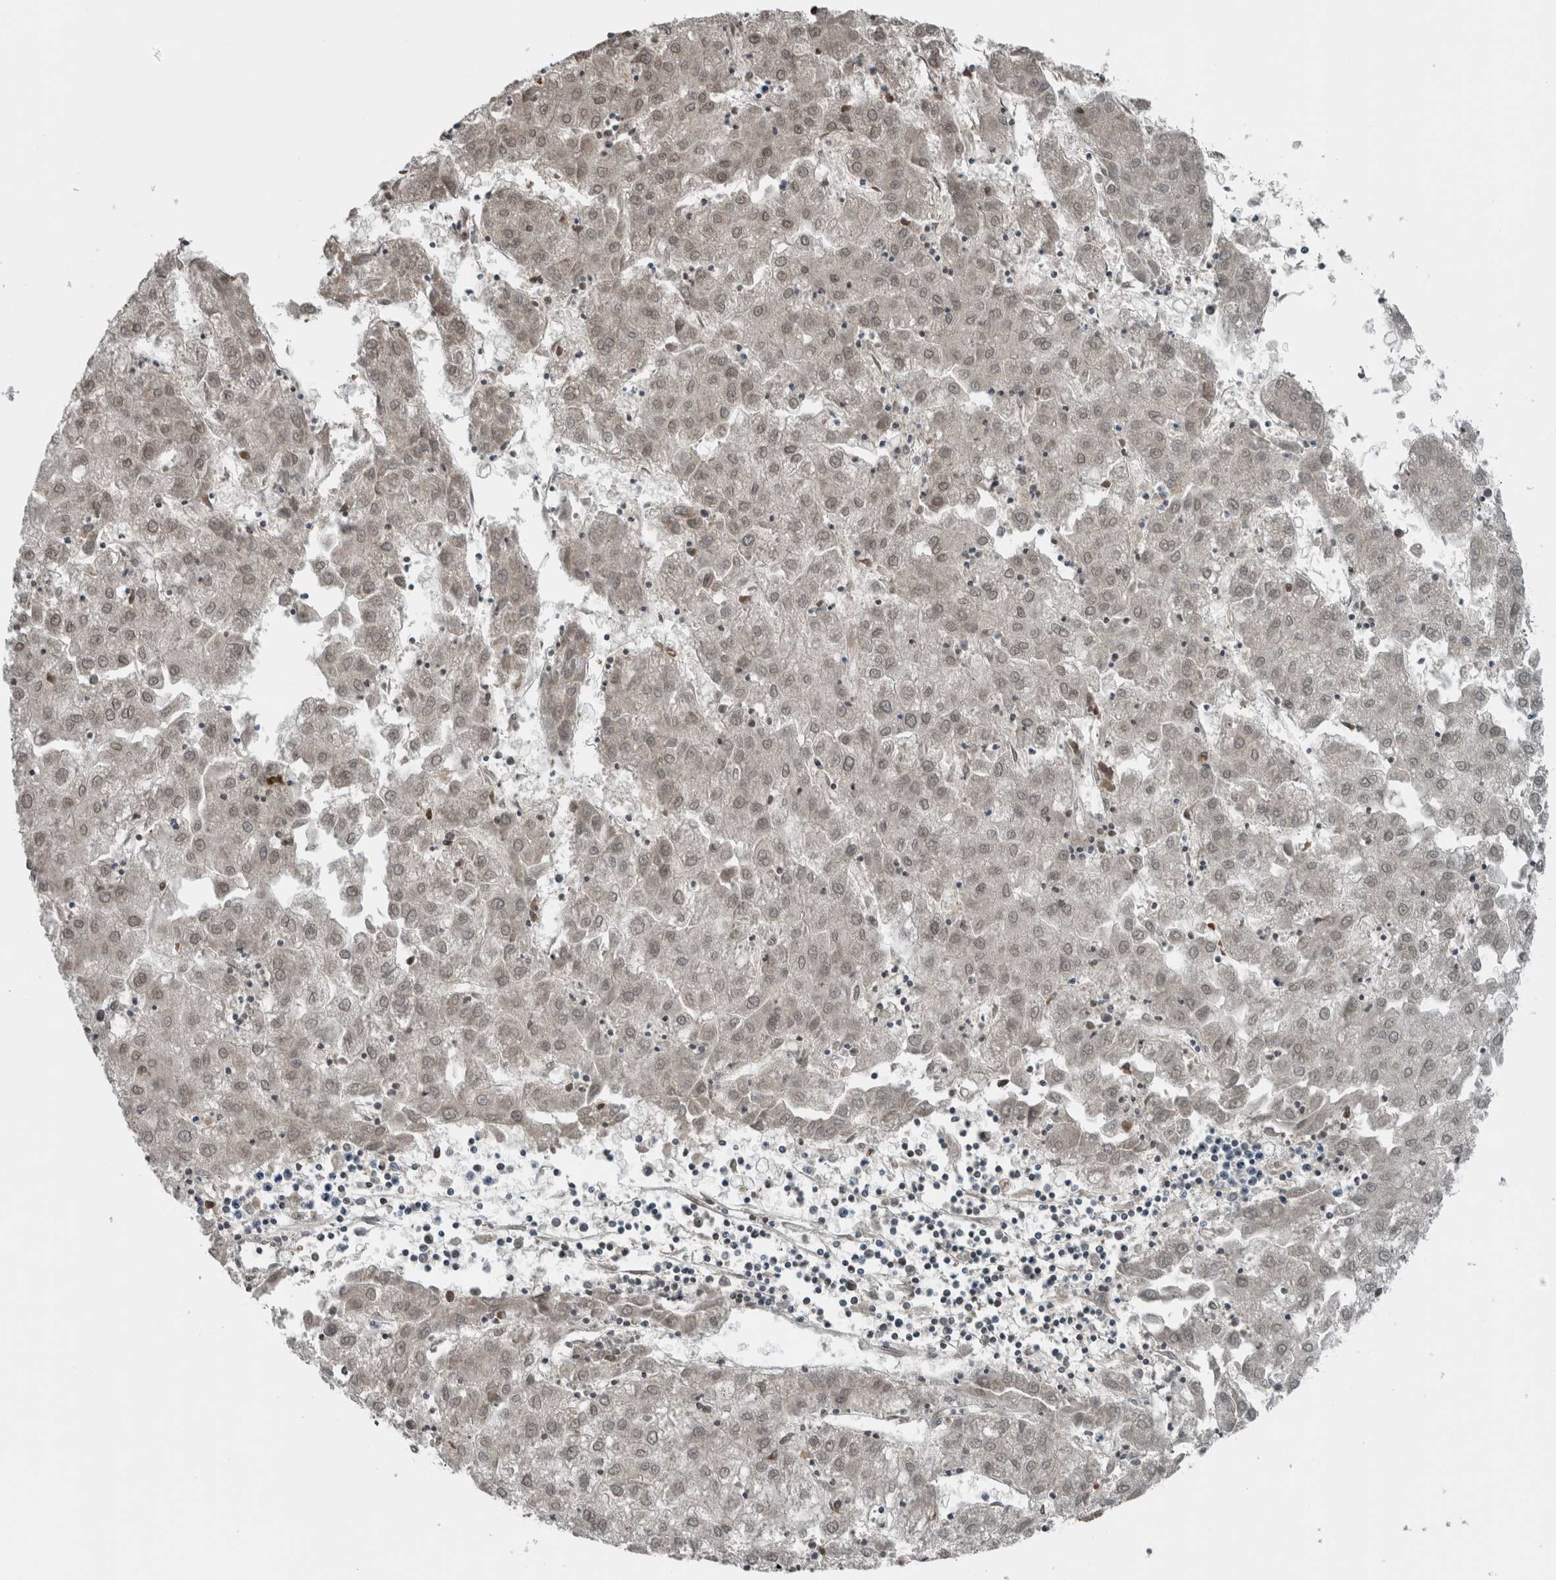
{"staining": {"intensity": "weak", "quantity": "<25%", "location": "nuclear"}, "tissue": "liver cancer", "cell_type": "Tumor cells", "image_type": "cancer", "snomed": [{"axis": "morphology", "description": "Carcinoma, Hepatocellular, NOS"}, {"axis": "topography", "description": "Liver"}], "caption": "A high-resolution histopathology image shows immunohistochemistry staining of liver cancer, which displays no significant staining in tumor cells.", "gene": "SPAG7", "patient": {"sex": "male", "age": 72}}